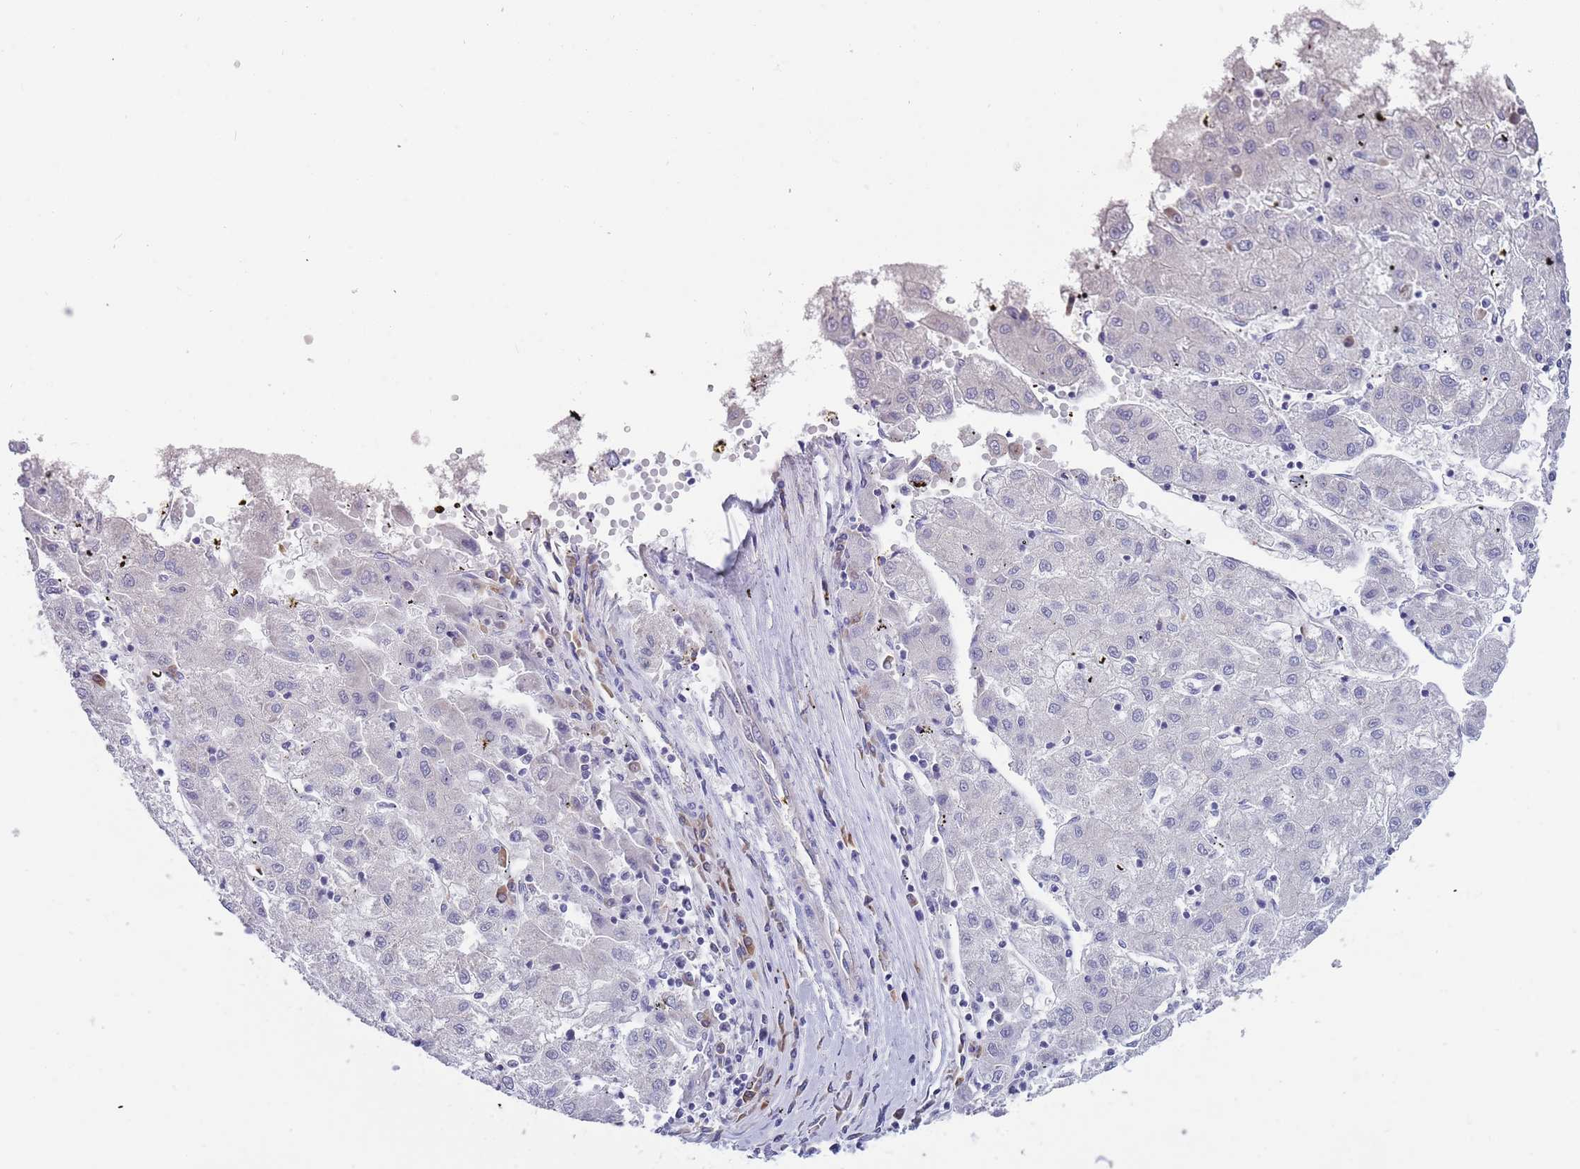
{"staining": {"intensity": "negative", "quantity": "none", "location": "none"}, "tissue": "liver cancer", "cell_type": "Tumor cells", "image_type": "cancer", "snomed": [{"axis": "morphology", "description": "Carcinoma, Hepatocellular, NOS"}, {"axis": "topography", "description": "Liver"}], "caption": "Immunohistochemistry micrograph of neoplastic tissue: liver hepatocellular carcinoma stained with DAB (3,3'-diaminobenzidine) demonstrates no significant protein expression in tumor cells.", "gene": "TNRC6C", "patient": {"sex": "male", "age": 72}}